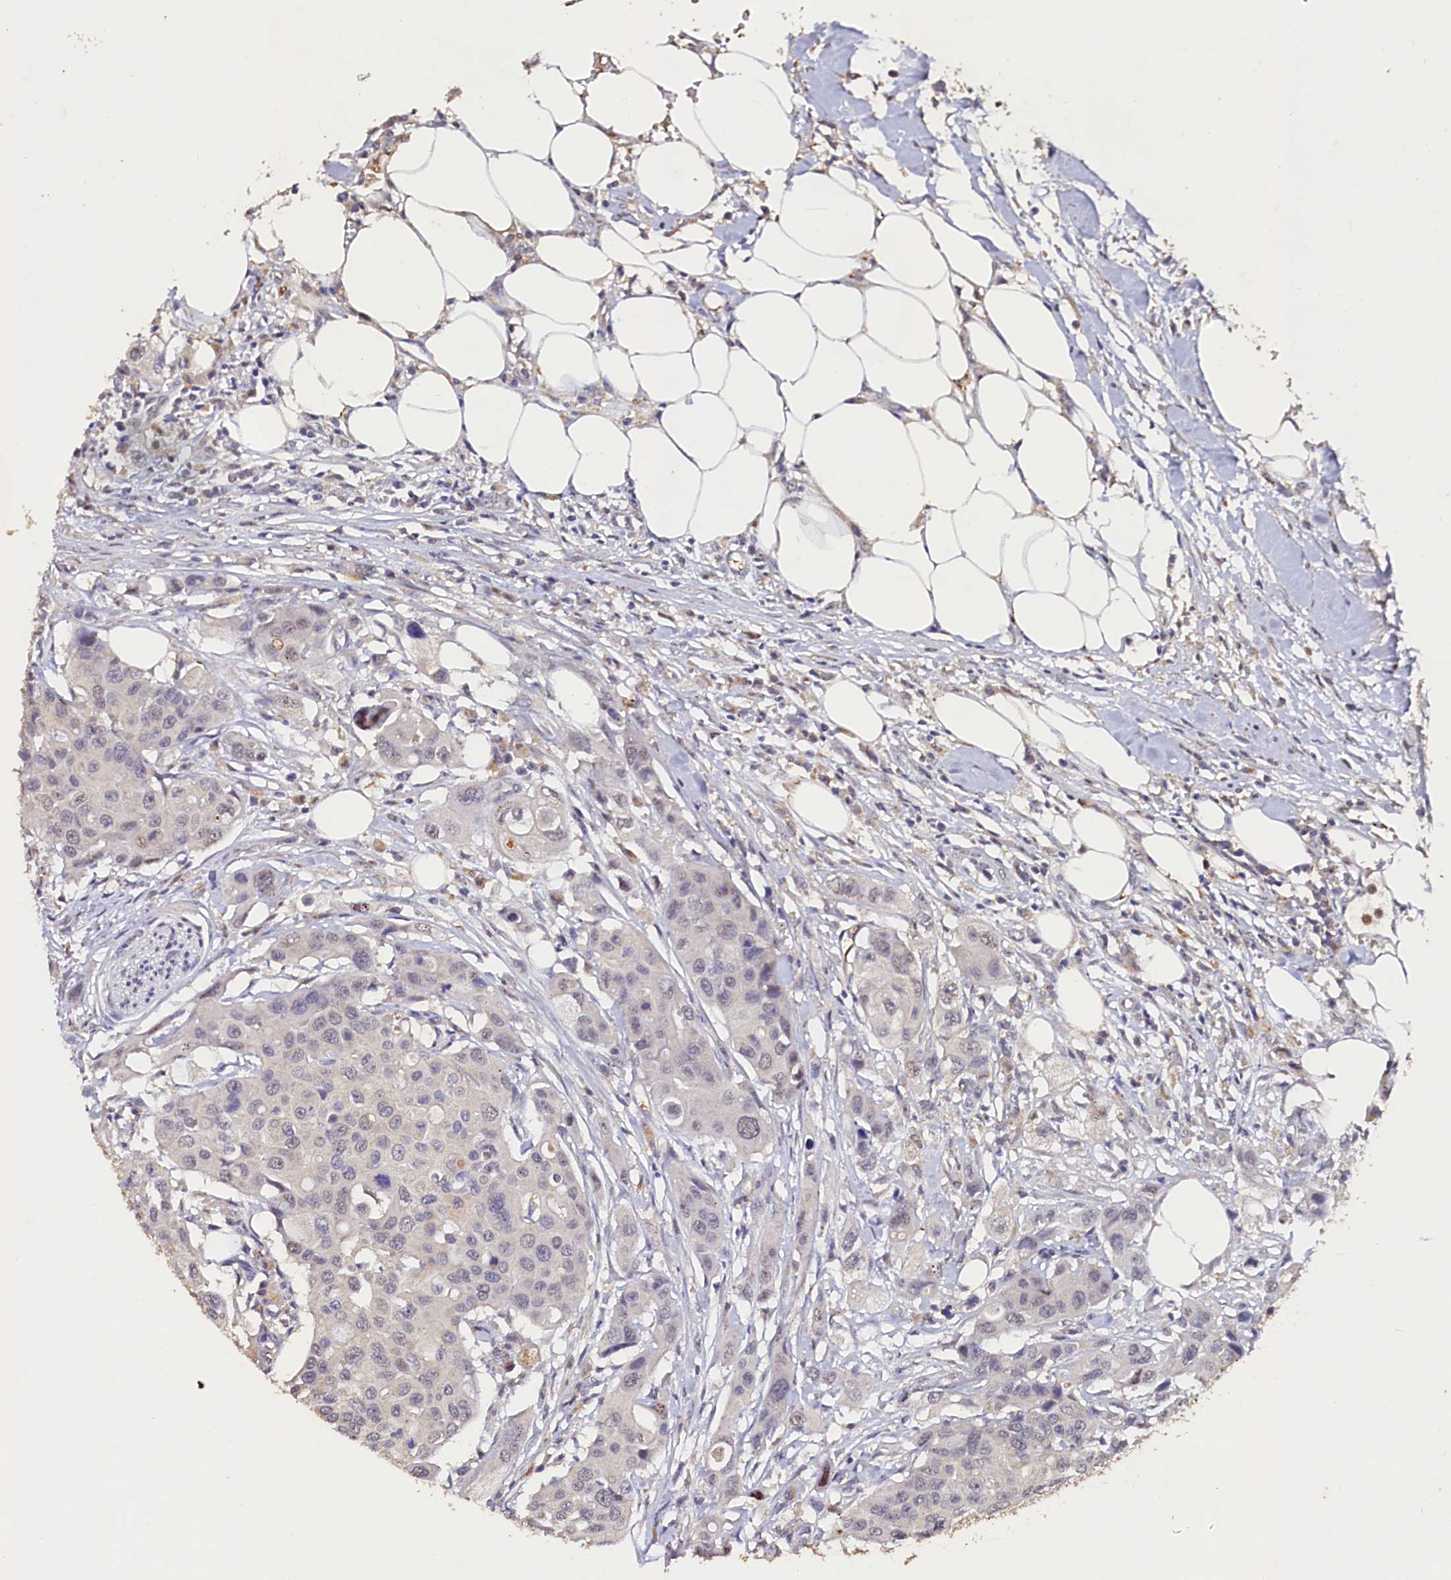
{"staining": {"intensity": "negative", "quantity": "none", "location": "none"}, "tissue": "colorectal cancer", "cell_type": "Tumor cells", "image_type": "cancer", "snomed": [{"axis": "morphology", "description": "Adenocarcinoma, NOS"}, {"axis": "topography", "description": "Colon"}], "caption": "The immunohistochemistry (IHC) image has no significant positivity in tumor cells of colorectal cancer tissue. (DAB (3,3'-diaminobenzidine) IHC with hematoxylin counter stain).", "gene": "CSTPP1", "patient": {"sex": "male", "age": 77}}